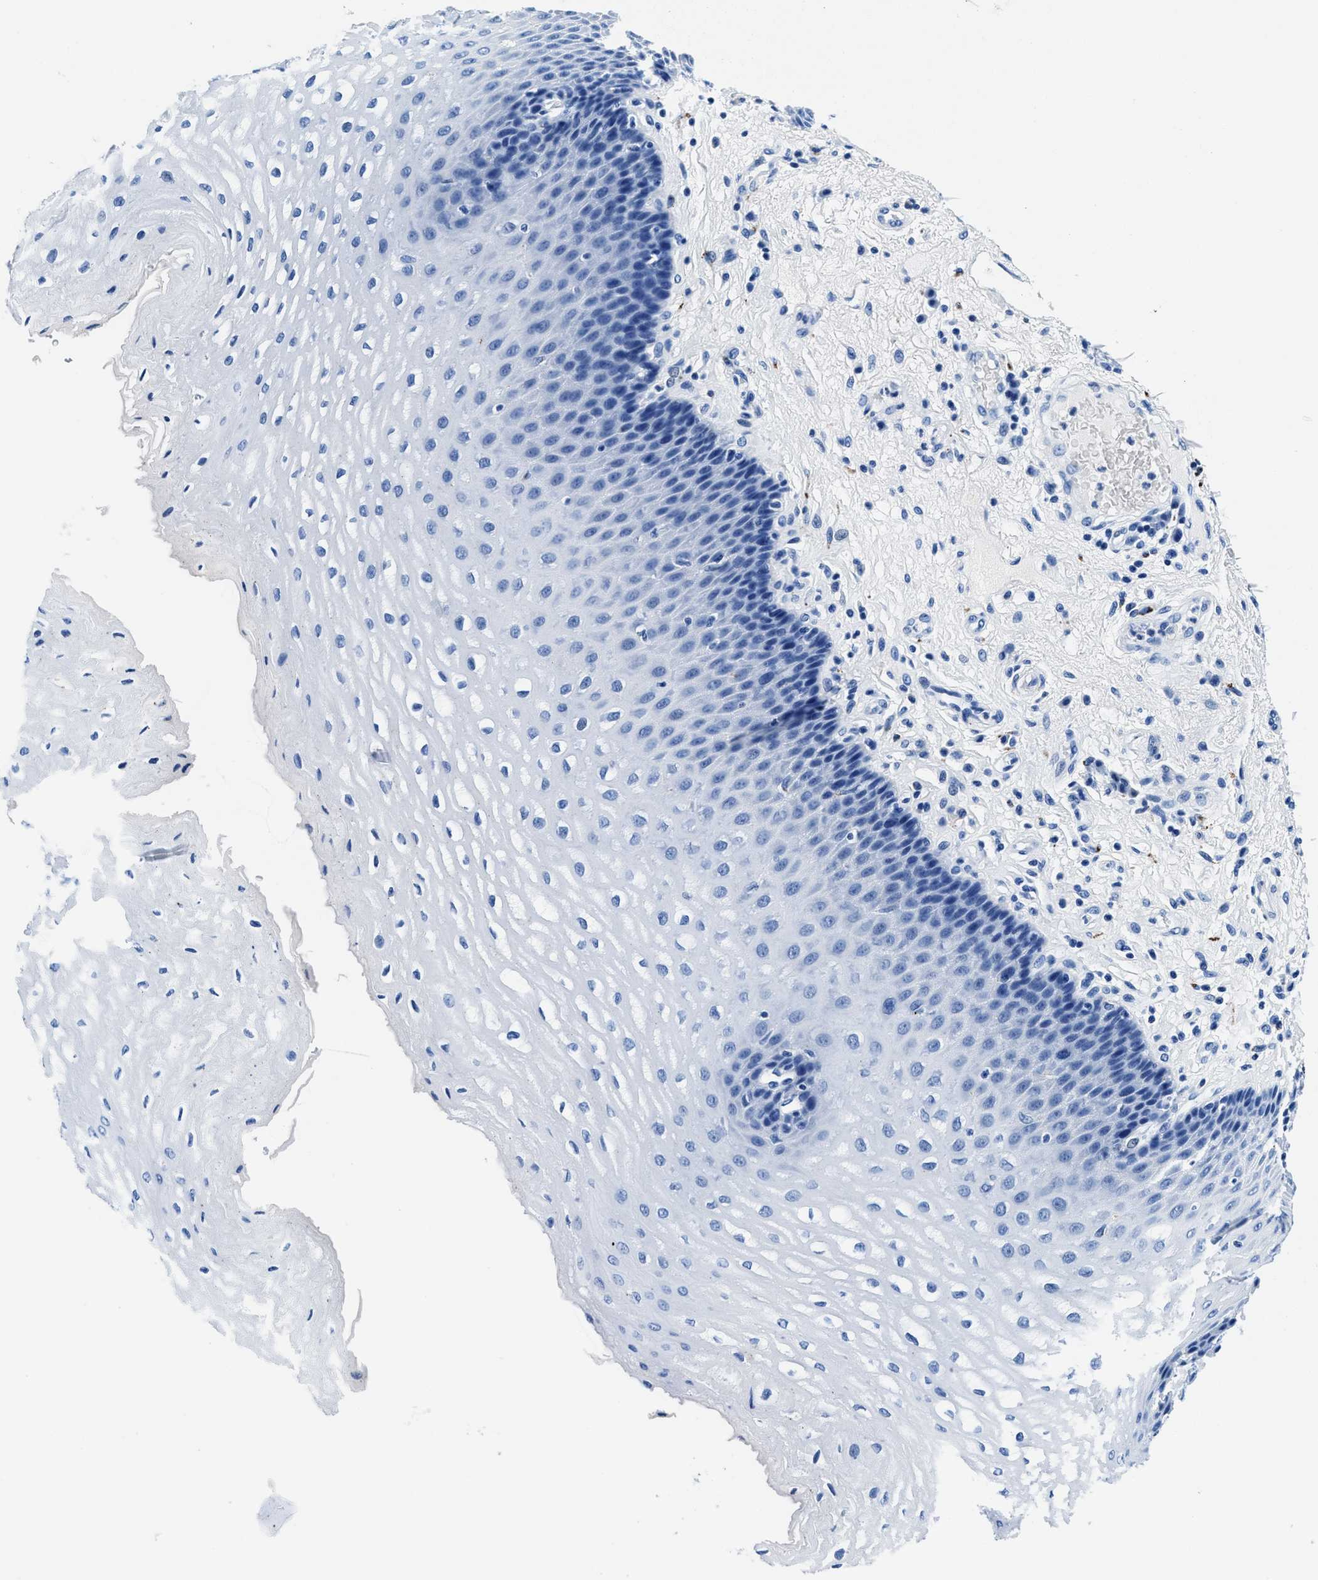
{"staining": {"intensity": "negative", "quantity": "none", "location": "none"}, "tissue": "esophagus", "cell_type": "Squamous epithelial cells", "image_type": "normal", "snomed": [{"axis": "morphology", "description": "Normal tissue, NOS"}, {"axis": "topography", "description": "Esophagus"}], "caption": "Immunohistochemistry histopathology image of normal esophagus stained for a protein (brown), which reveals no positivity in squamous epithelial cells.", "gene": "OR14K1", "patient": {"sex": "male", "age": 54}}